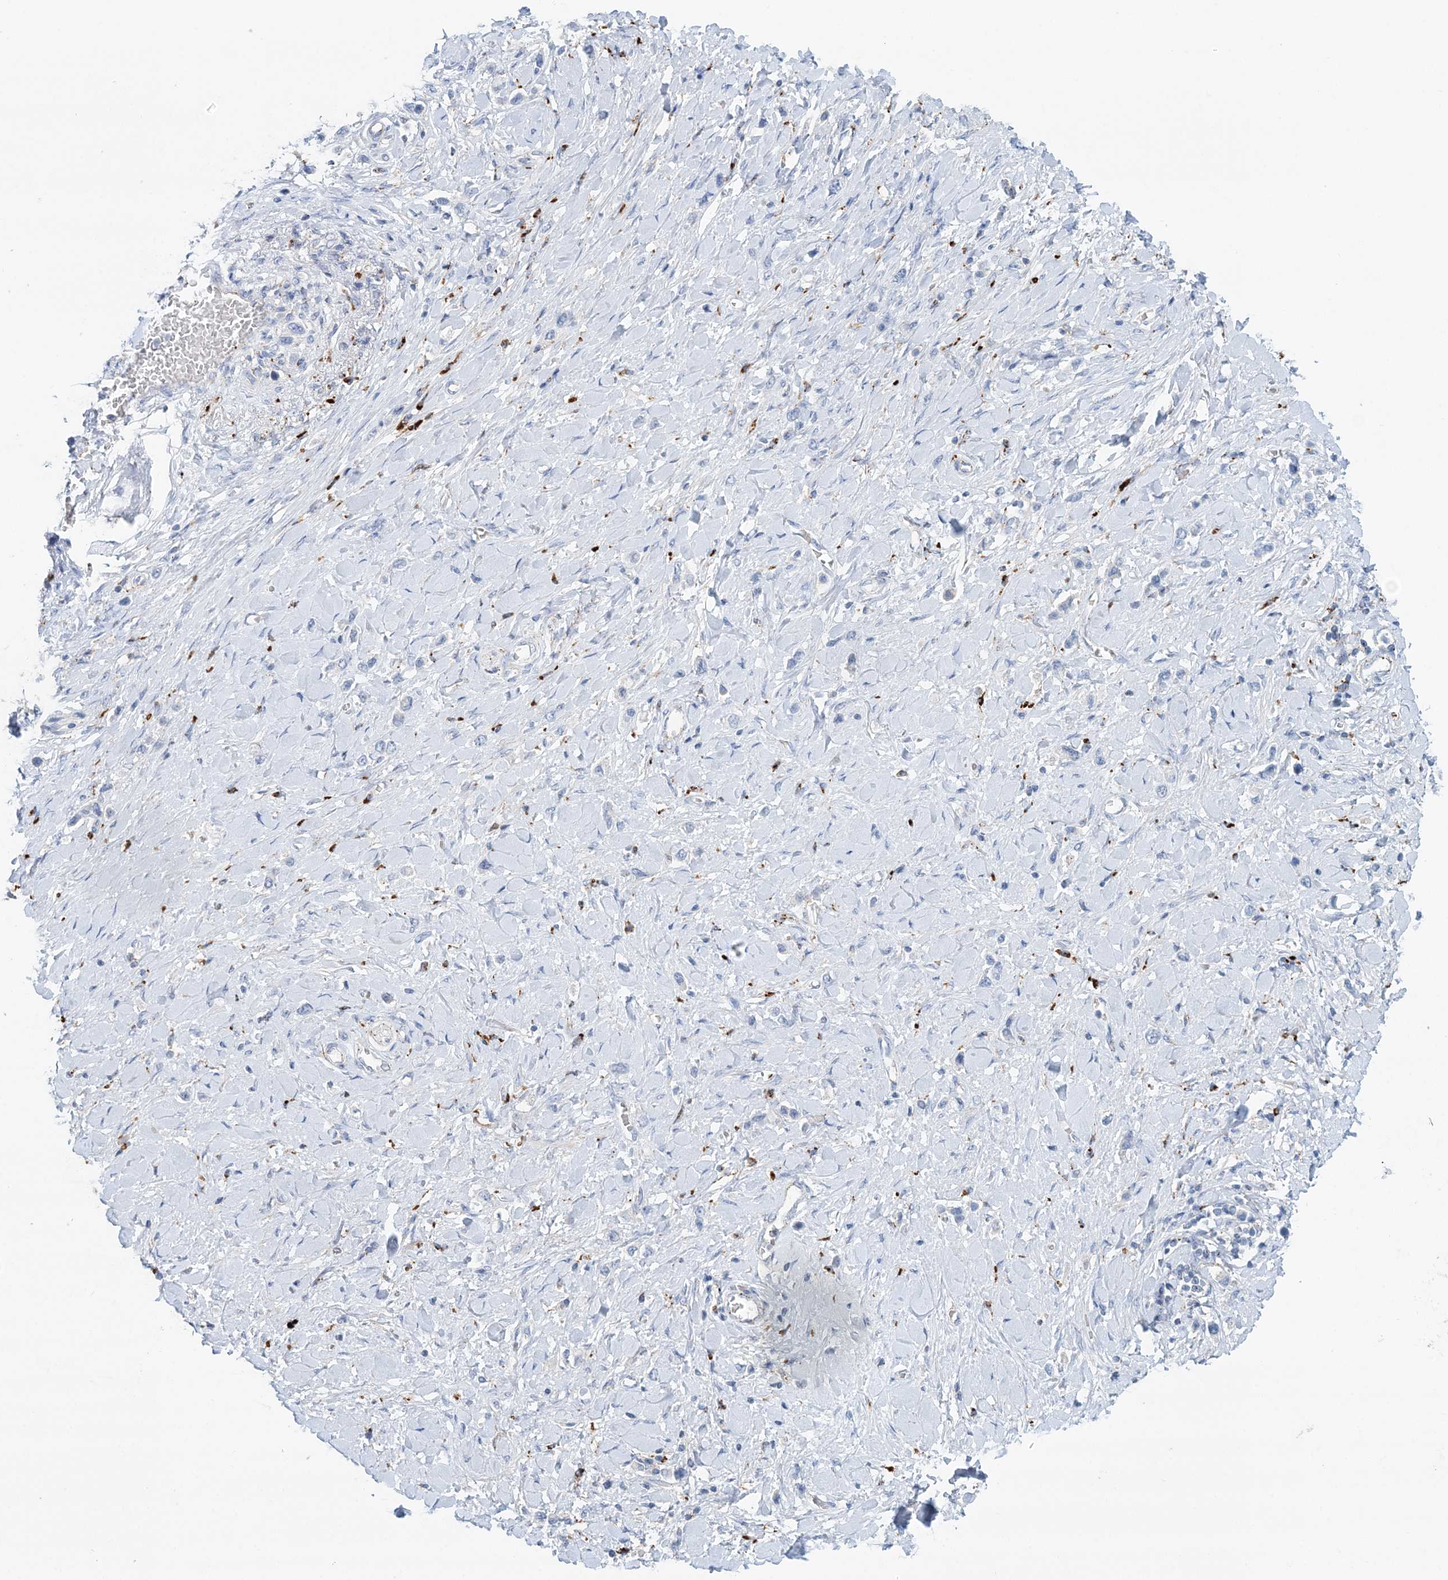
{"staining": {"intensity": "negative", "quantity": "none", "location": "none"}, "tissue": "stomach cancer", "cell_type": "Tumor cells", "image_type": "cancer", "snomed": [{"axis": "morphology", "description": "Normal tissue, NOS"}, {"axis": "morphology", "description": "Adenocarcinoma, NOS"}, {"axis": "topography", "description": "Stomach, upper"}, {"axis": "topography", "description": "Stomach"}], "caption": "Immunohistochemistry photomicrograph of neoplastic tissue: human stomach cancer (adenocarcinoma) stained with DAB (3,3'-diaminobenzidine) exhibits no significant protein staining in tumor cells.", "gene": "TPP1", "patient": {"sex": "female", "age": 65}}